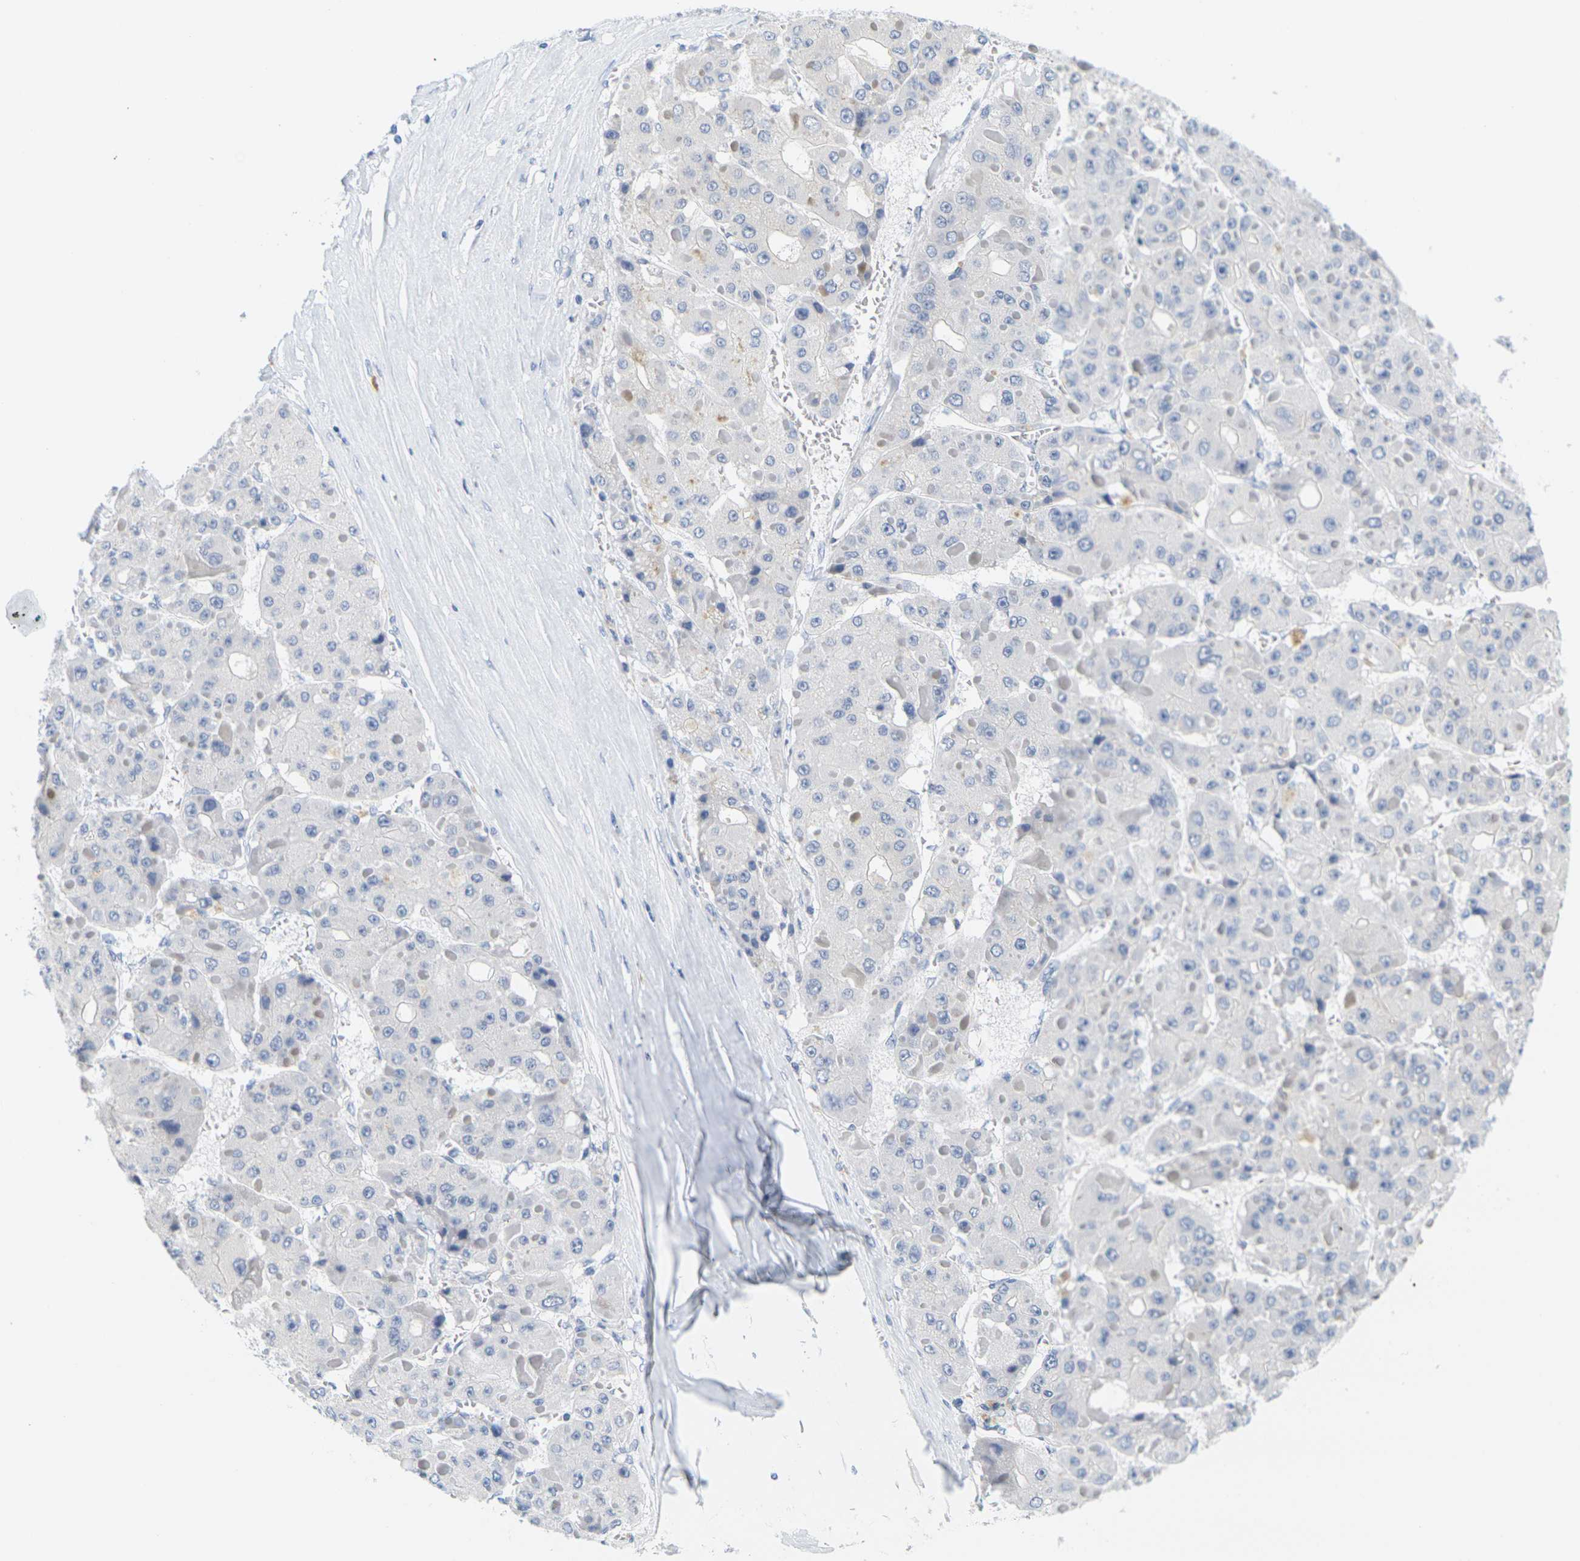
{"staining": {"intensity": "negative", "quantity": "none", "location": "none"}, "tissue": "liver cancer", "cell_type": "Tumor cells", "image_type": "cancer", "snomed": [{"axis": "morphology", "description": "Carcinoma, Hepatocellular, NOS"}, {"axis": "topography", "description": "Liver"}], "caption": "The histopathology image demonstrates no staining of tumor cells in liver cancer.", "gene": "HLA-DOB", "patient": {"sex": "female", "age": 73}}